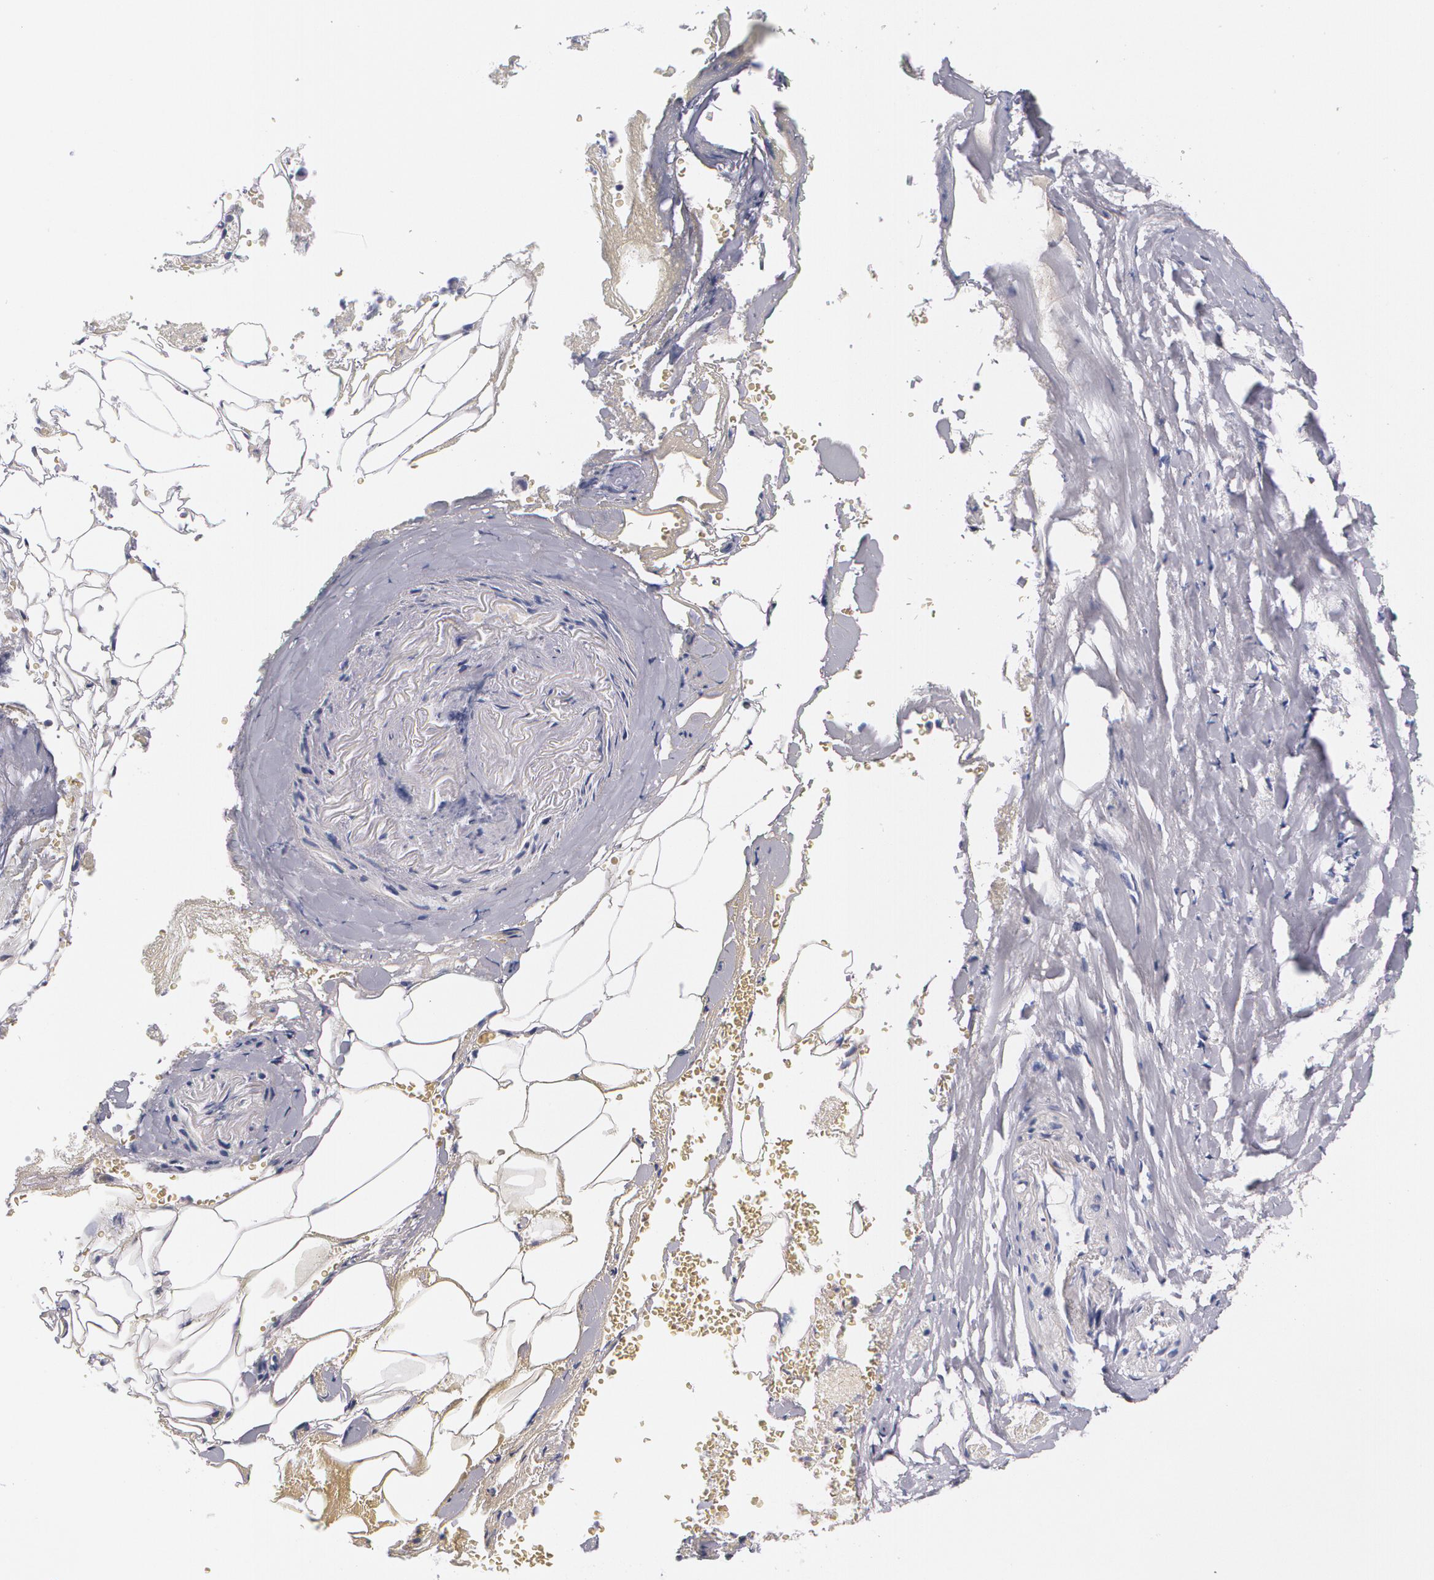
{"staining": {"intensity": "negative", "quantity": "none", "location": "none"}, "tissue": "adrenal gland", "cell_type": "Glandular cells", "image_type": "normal", "snomed": [{"axis": "morphology", "description": "Normal tissue, NOS"}, {"axis": "topography", "description": "Adrenal gland"}], "caption": "The micrograph displays no significant staining in glandular cells of adrenal gland.", "gene": "HMMR", "patient": {"sex": "female", "age": 71}}